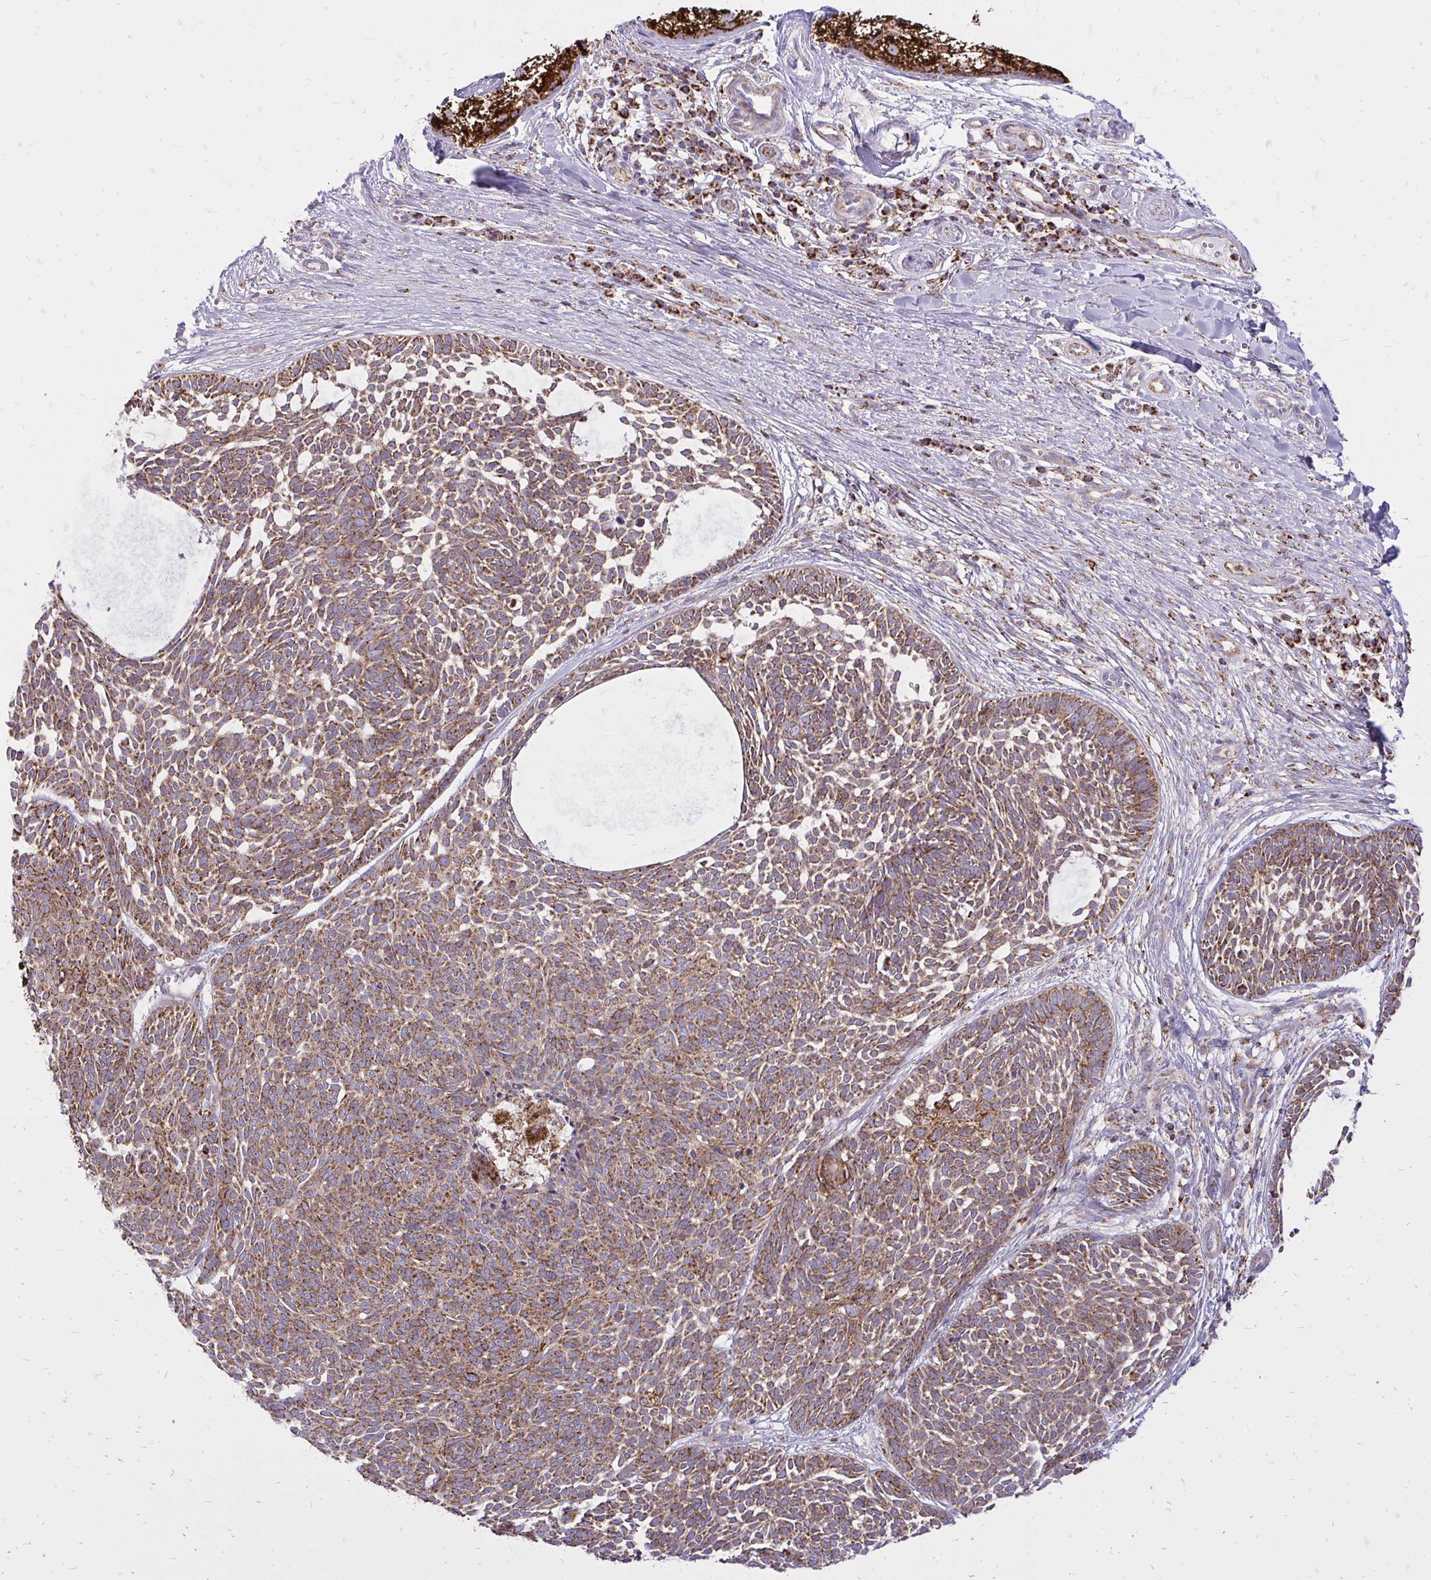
{"staining": {"intensity": "strong", "quantity": ">75%", "location": "cytoplasmic/membranous"}, "tissue": "skin cancer", "cell_type": "Tumor cells", "image_type": "cancer", "snomed": [{"axis": "morphology", "description": "Basal cell carcinoma"}, {"axis": "topography", "description": "Skin"}, {"axis": "topography", "description": "Skin of trunk"}], "caption": "A high amount of strong cytoplasmic/membranous staining is identified in approximately >75% of tumor cells in skin basal cell carcinoma tissue.", "gene": "SPTBN2", "patient": {"sex": "male", "age": 74}}